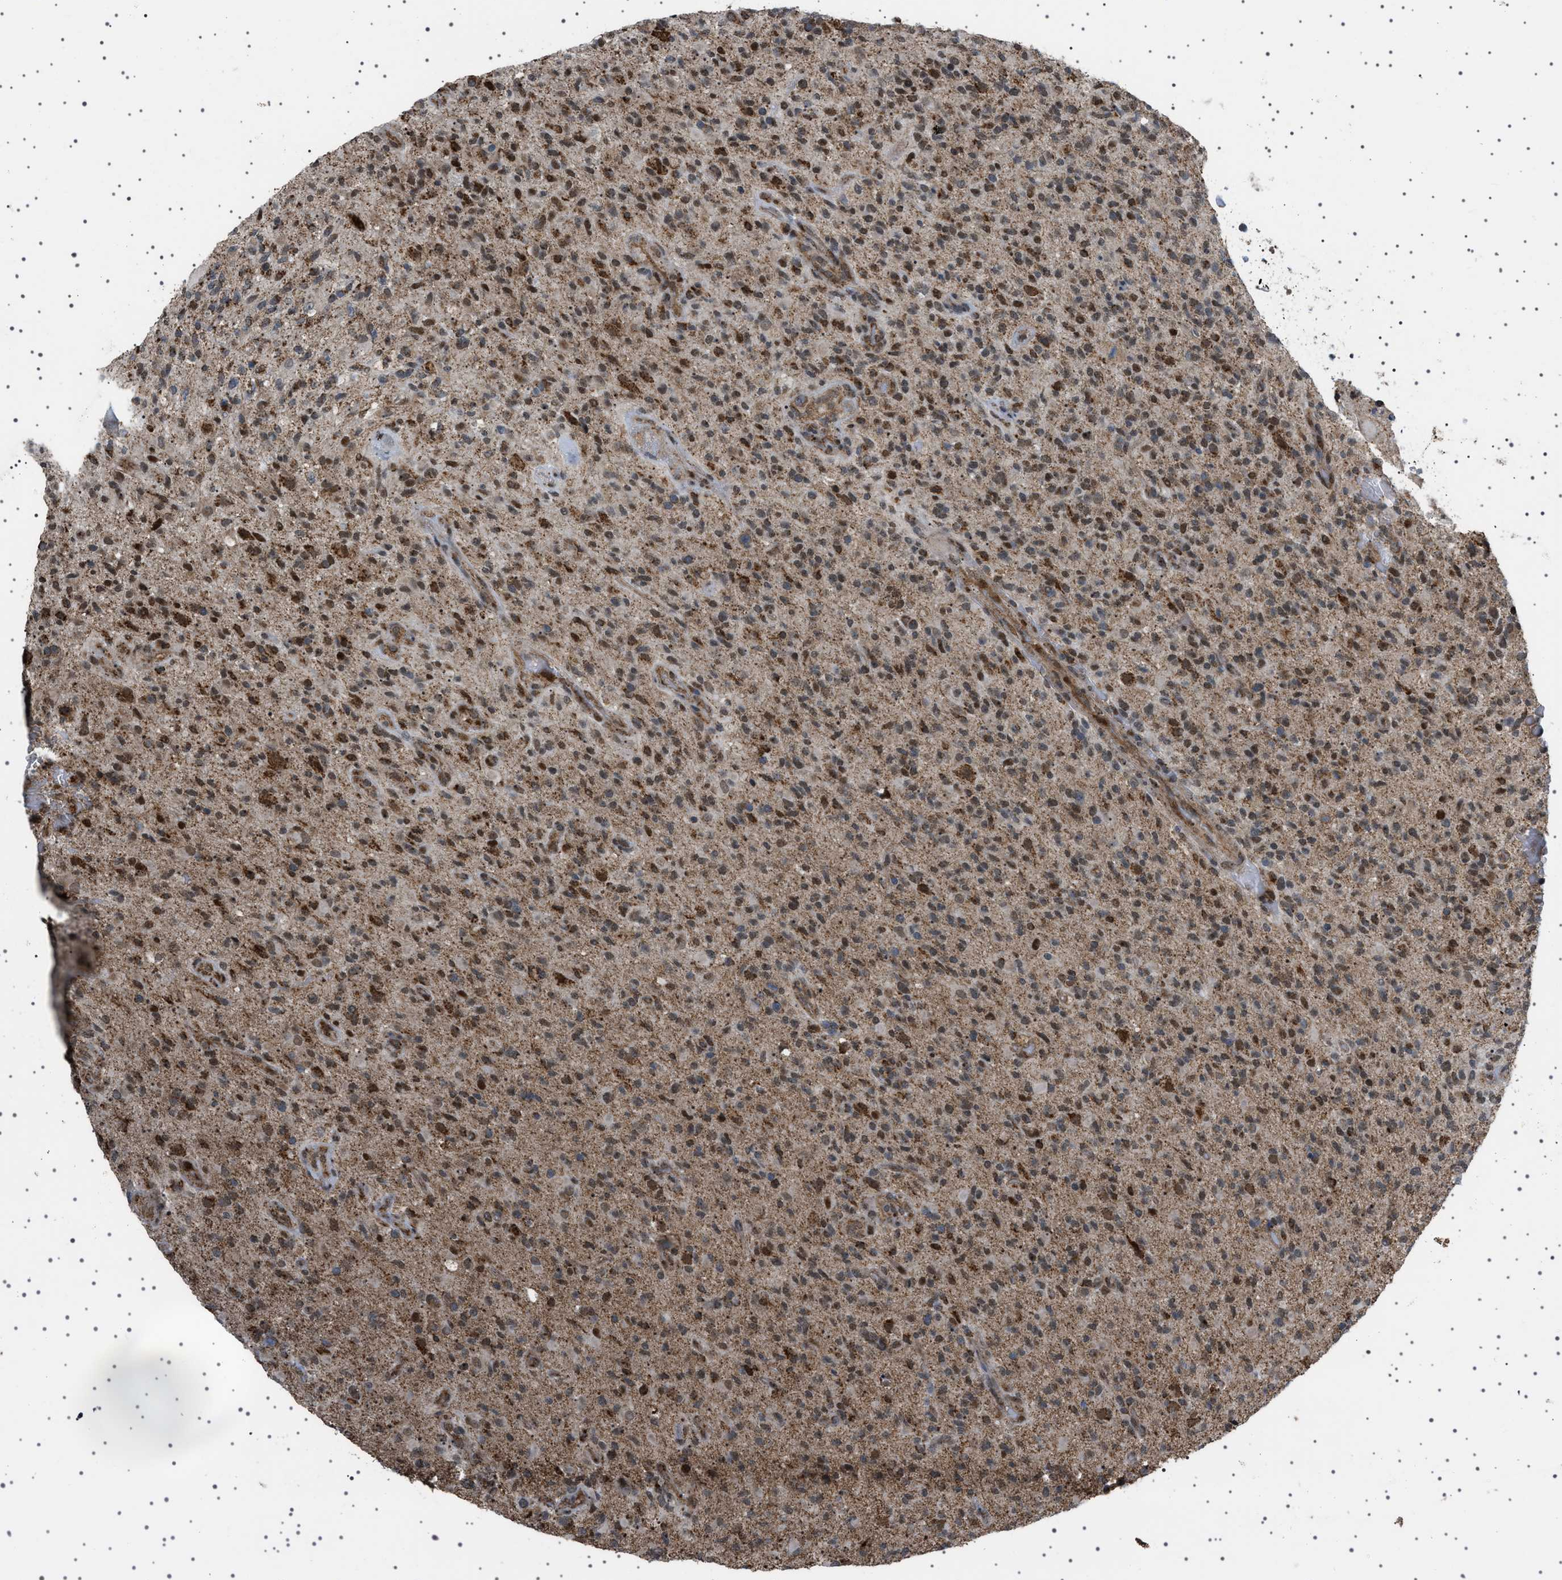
{"staining": {"intensity": "moderate", "quantity": ">75%", "location": "cytoplasmic/membranous,nuclear"}, "tissue": "glioma", "cell_type": "Tumor cells", "image_type": "cancer", "snomed": [{"axis": "morphology", "description": "Glioma, malignant, High grade"}, {"axis": "topography", "description": "Brain"}], "caption": "An immunohistochemistry photomicrograph of tumor tissue is shown. Protein staining in brown shows moderate cytoplasmic/membranous and nuclear positivity in glioma within tumor cells.", "gene": "MELK", "patient": {"sex": "male", "age": 71}}